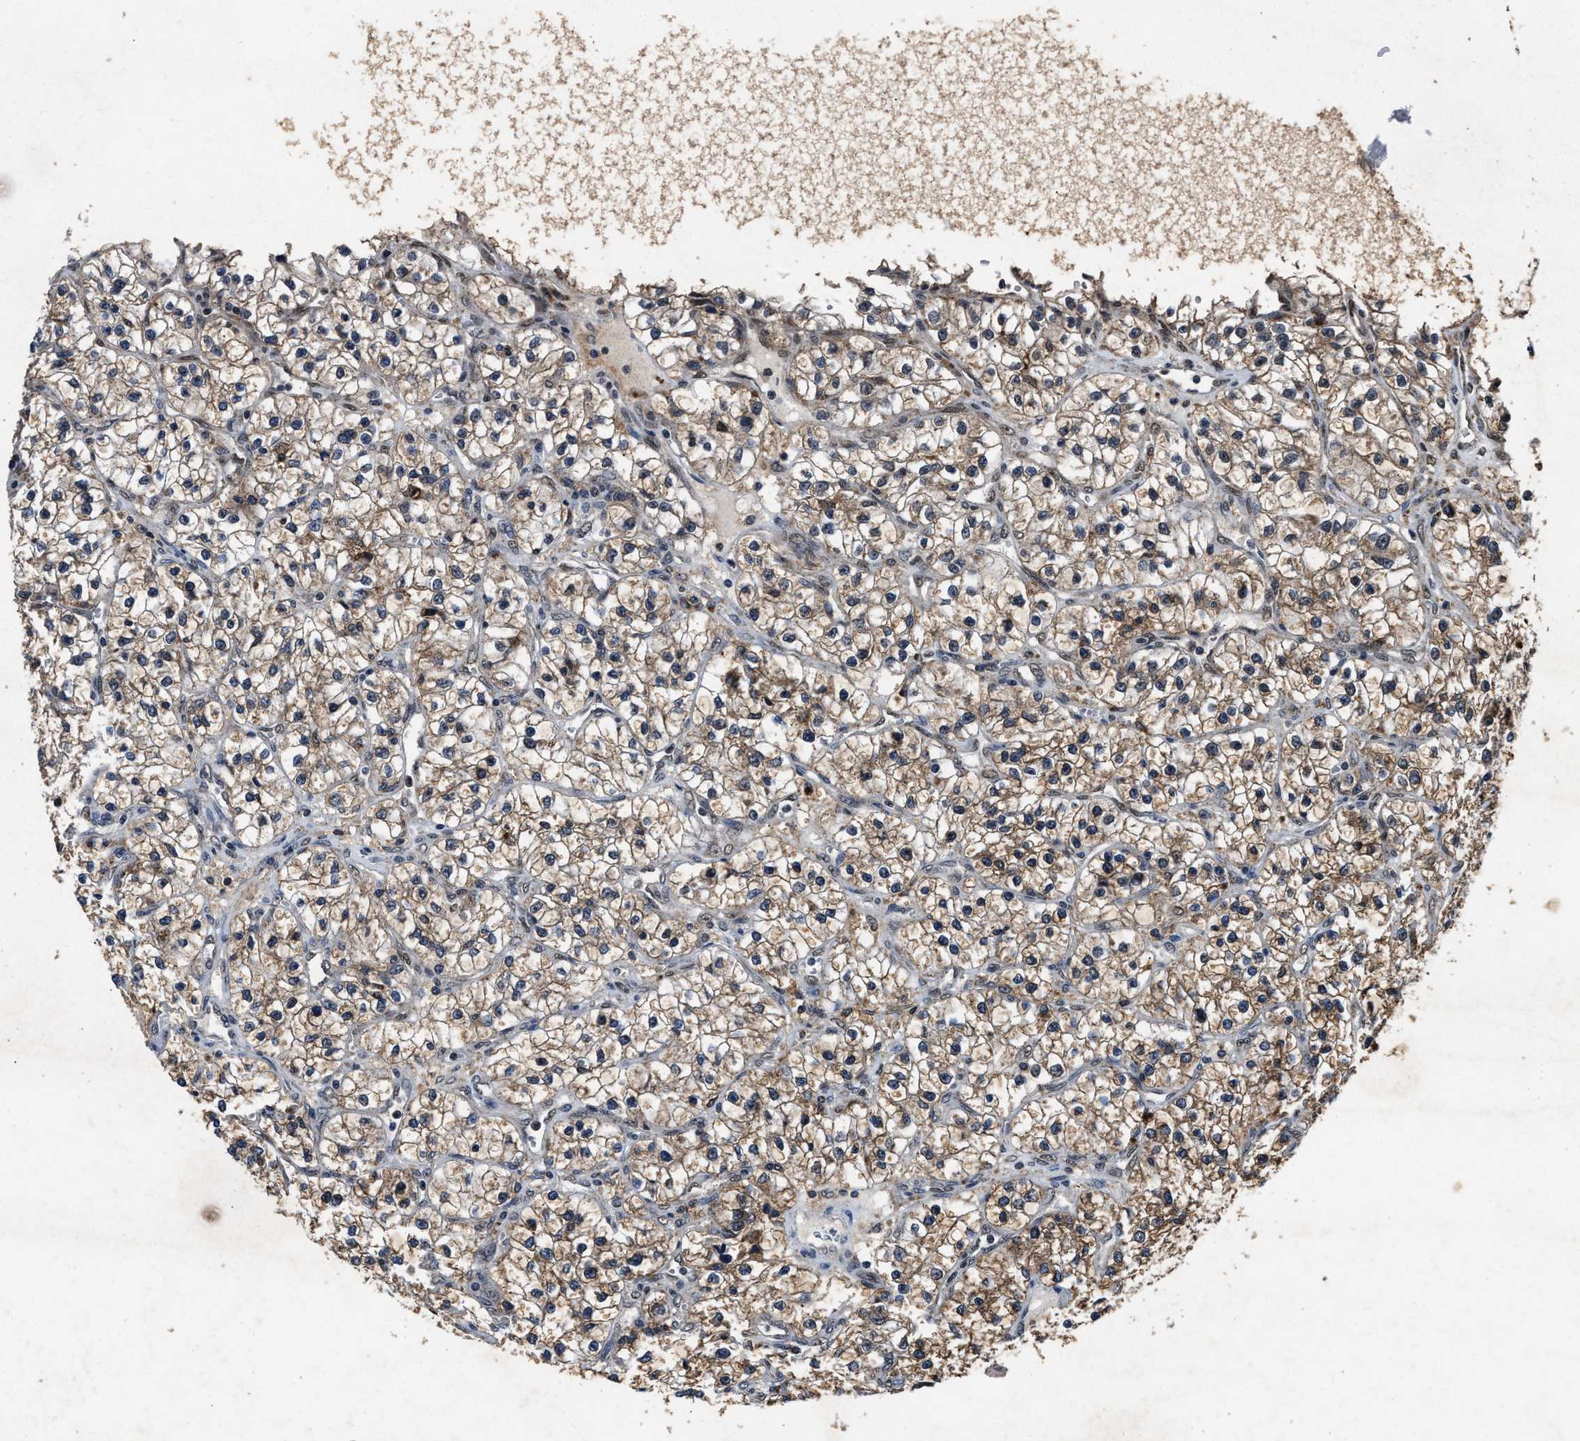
{"staining": {"intensity": "weak", "quantity": ">75%", "location": "cytoplasmic/membranous"}, "tissue": "renal cancer", "cell_type": "Tumor cells", "image_type": "cancer", "snomed": [{"axis": "morphology", "description": "Adenocarcinoma, NOS"}, {"axis": "topography", "description": "Kidney"}], "caption": "Protein staining of renal cancer tissue reveals weak cytoplasmic/membranous staining in approximately >75% of tumor cells.", "gene": "ACOX1", "patient": {"sex": "female", "age": 57}}